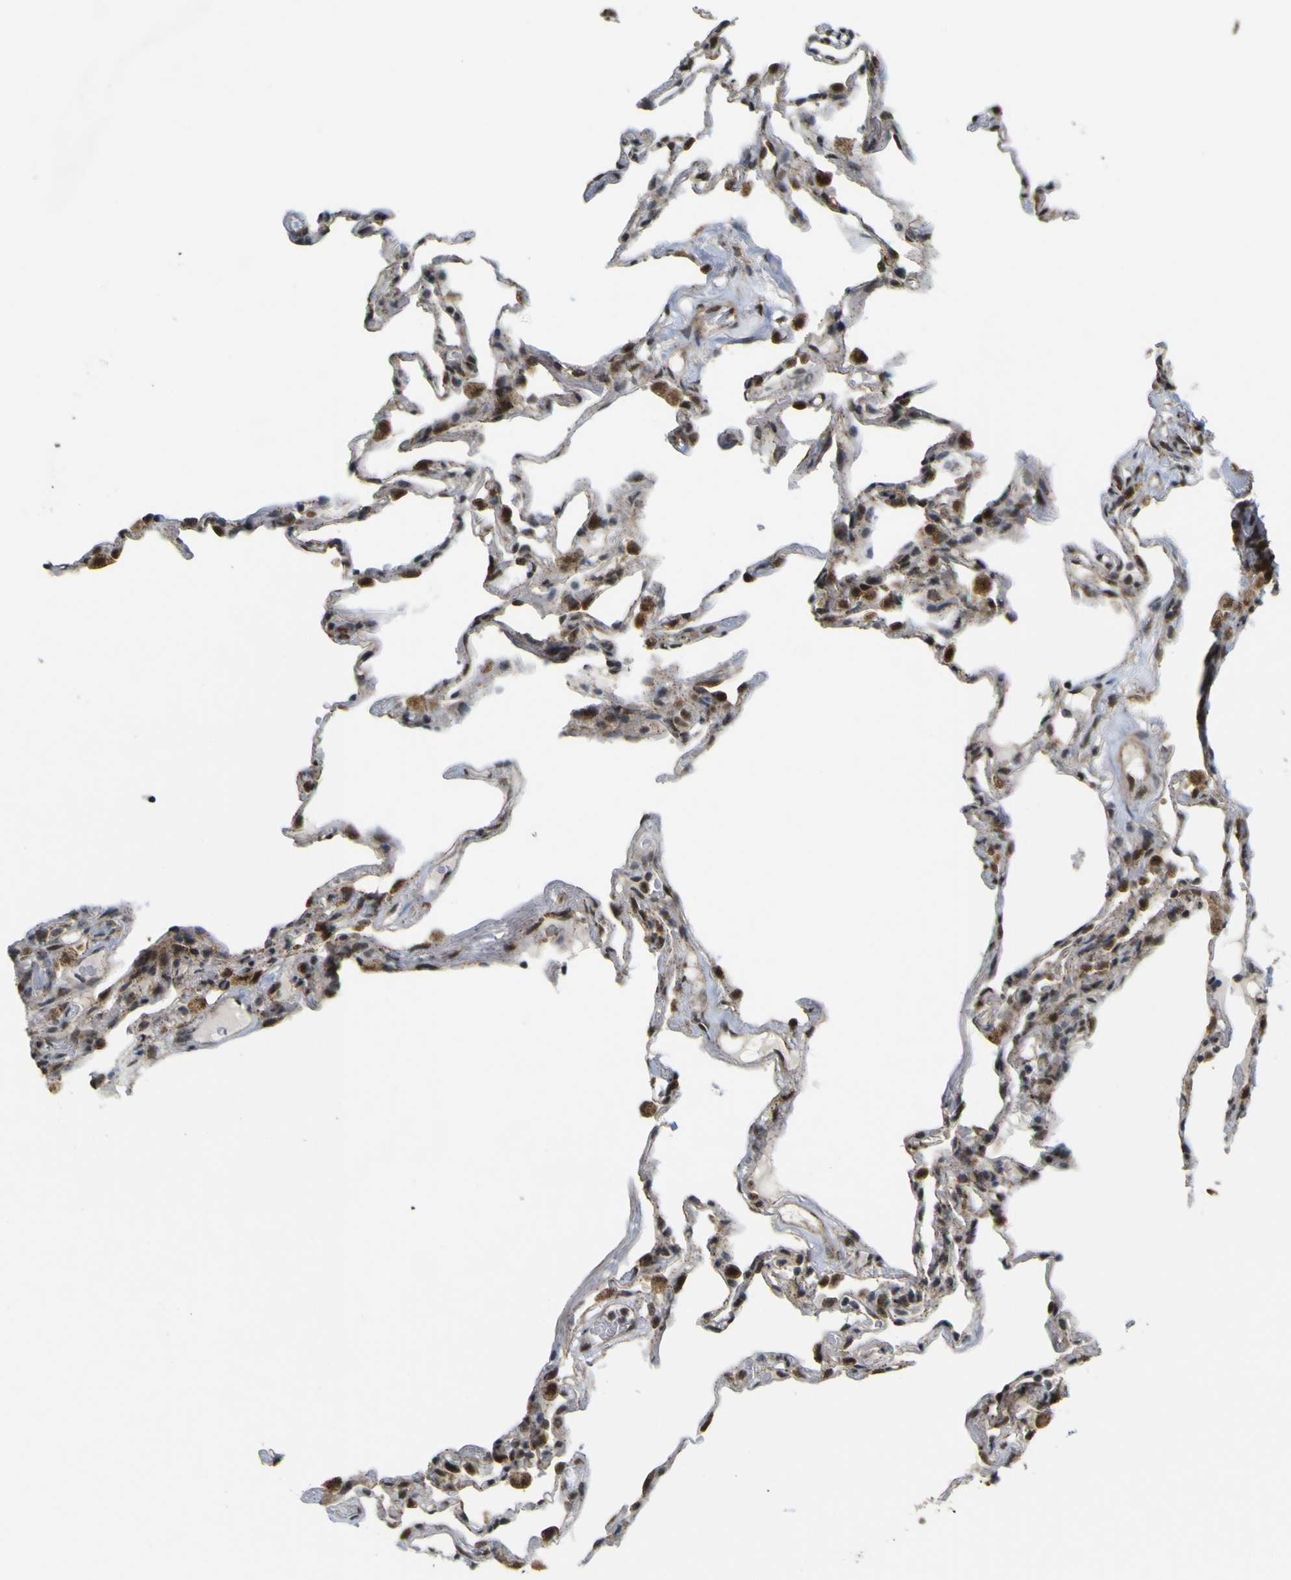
{"staining": {"intensity": "moderate", "quantity": "25%-75%", "location": "cytoplasmic/membranous"}, "tissue": "lung", "cell_type": "Alveolar cells", "image_type": "normal", "snomed": [{"axis": "morphology", "description": "Normal tissue, NOS"}, {"axis": "topography", "description": "Lung"}], "caption": "Protein staining of unremarkable lung reveals moderate cytoplasmic/membranous expression in approximately 25%-75% of alveolar cells. Nuclei are stained in blue.", "gene": "ACBD5", "patient": {"sex": "male", "age": 59}}